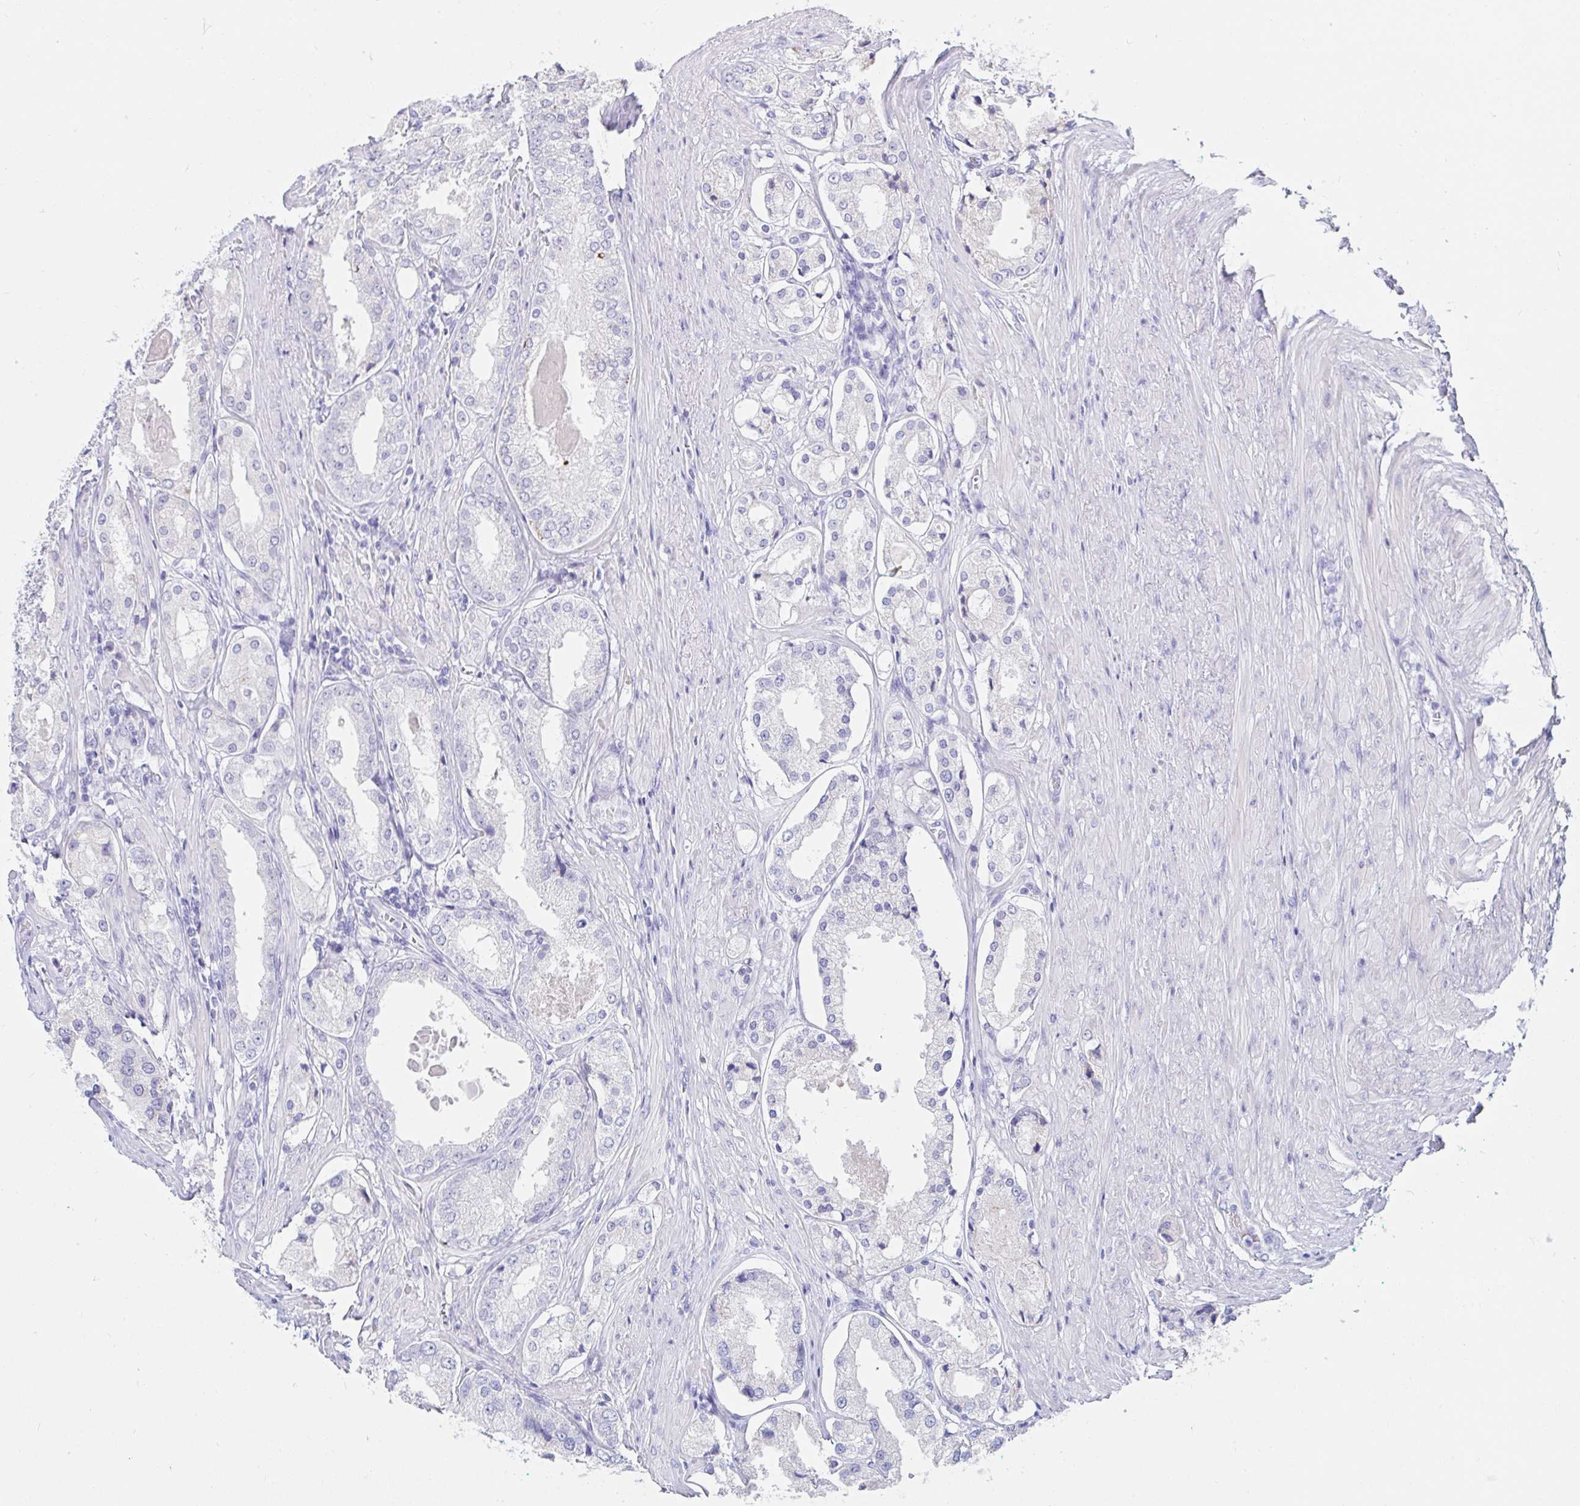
{"staining": {"intensity": "negative", "quantity": "none", "location": "none"}, "tissue": "prostate cancer", "cell_type": "Tumor cells", "image_type": "cancer", "snomed": [{"axis": "morphology", "description": "Adenocarcinoma, Low grade"}, {"axis": "topography", "description": "Prostate"}], "caption": "Prostate cancer was stained to show a protein in brown. There is no significant positivity in tumor cells.", "gene": "C4orf17", "patient": {"sex": "male", "age": 68}}